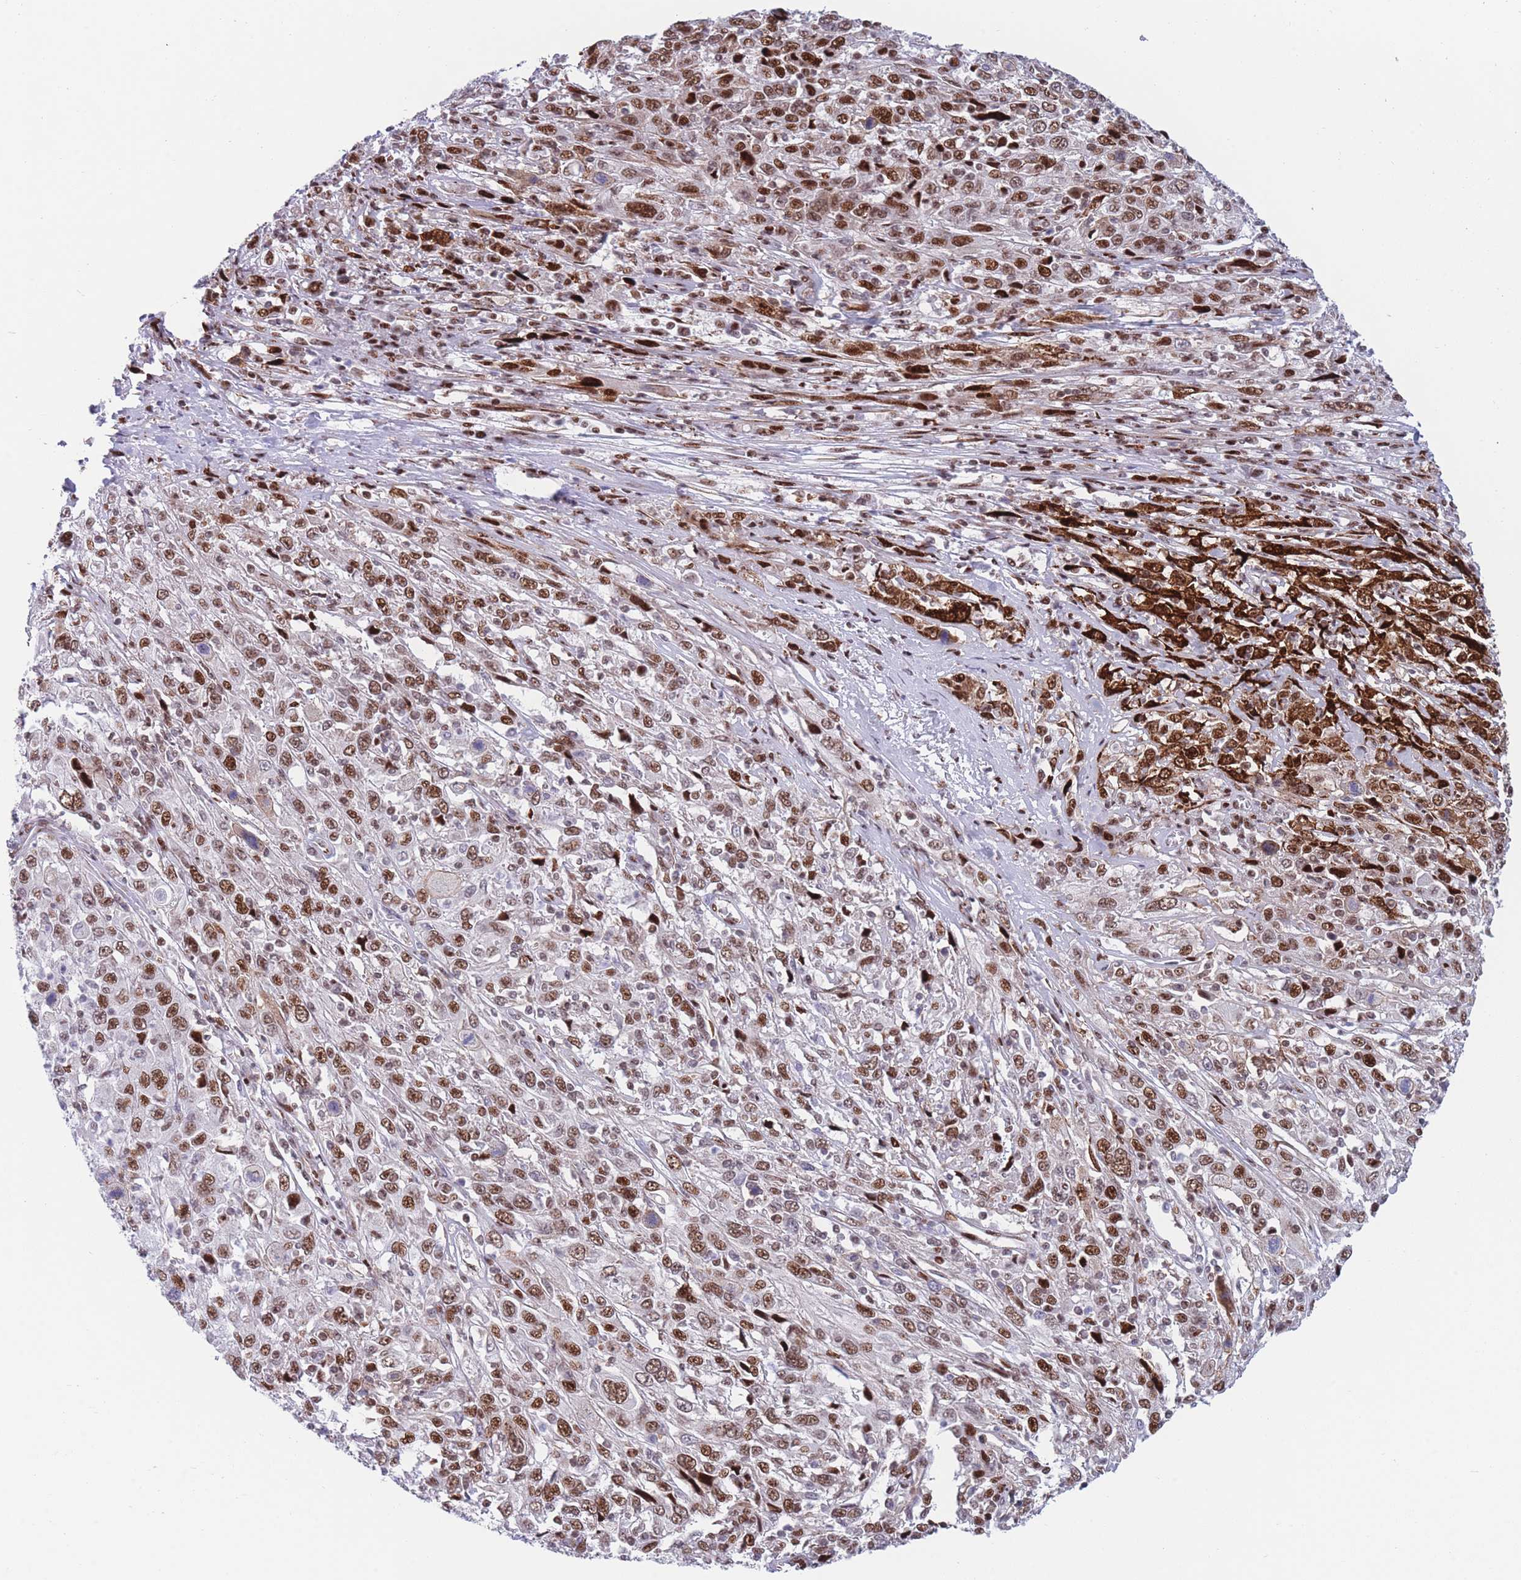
{"staining": {"intensity": "strong", "quantity": "25%-75%", "location": "nuclear"}, "tissue": "cervical cancer", "cell_type": "Tumor cells", "image_type": "cancer", "snomed": [{"axis": "morphology", "description": "Squamous cell carcinoma, NOS"}, {"axis": "topography", "description": "Cervix"}], "caption": "Immunohistochemical staining of human squamous cell carcinoma (cervical) reveals strong nuclear protein expression in about 25%-75% of tumor cells.", "gene": "DNAJC3", "patient": {"sex": "female", "age": 46}}